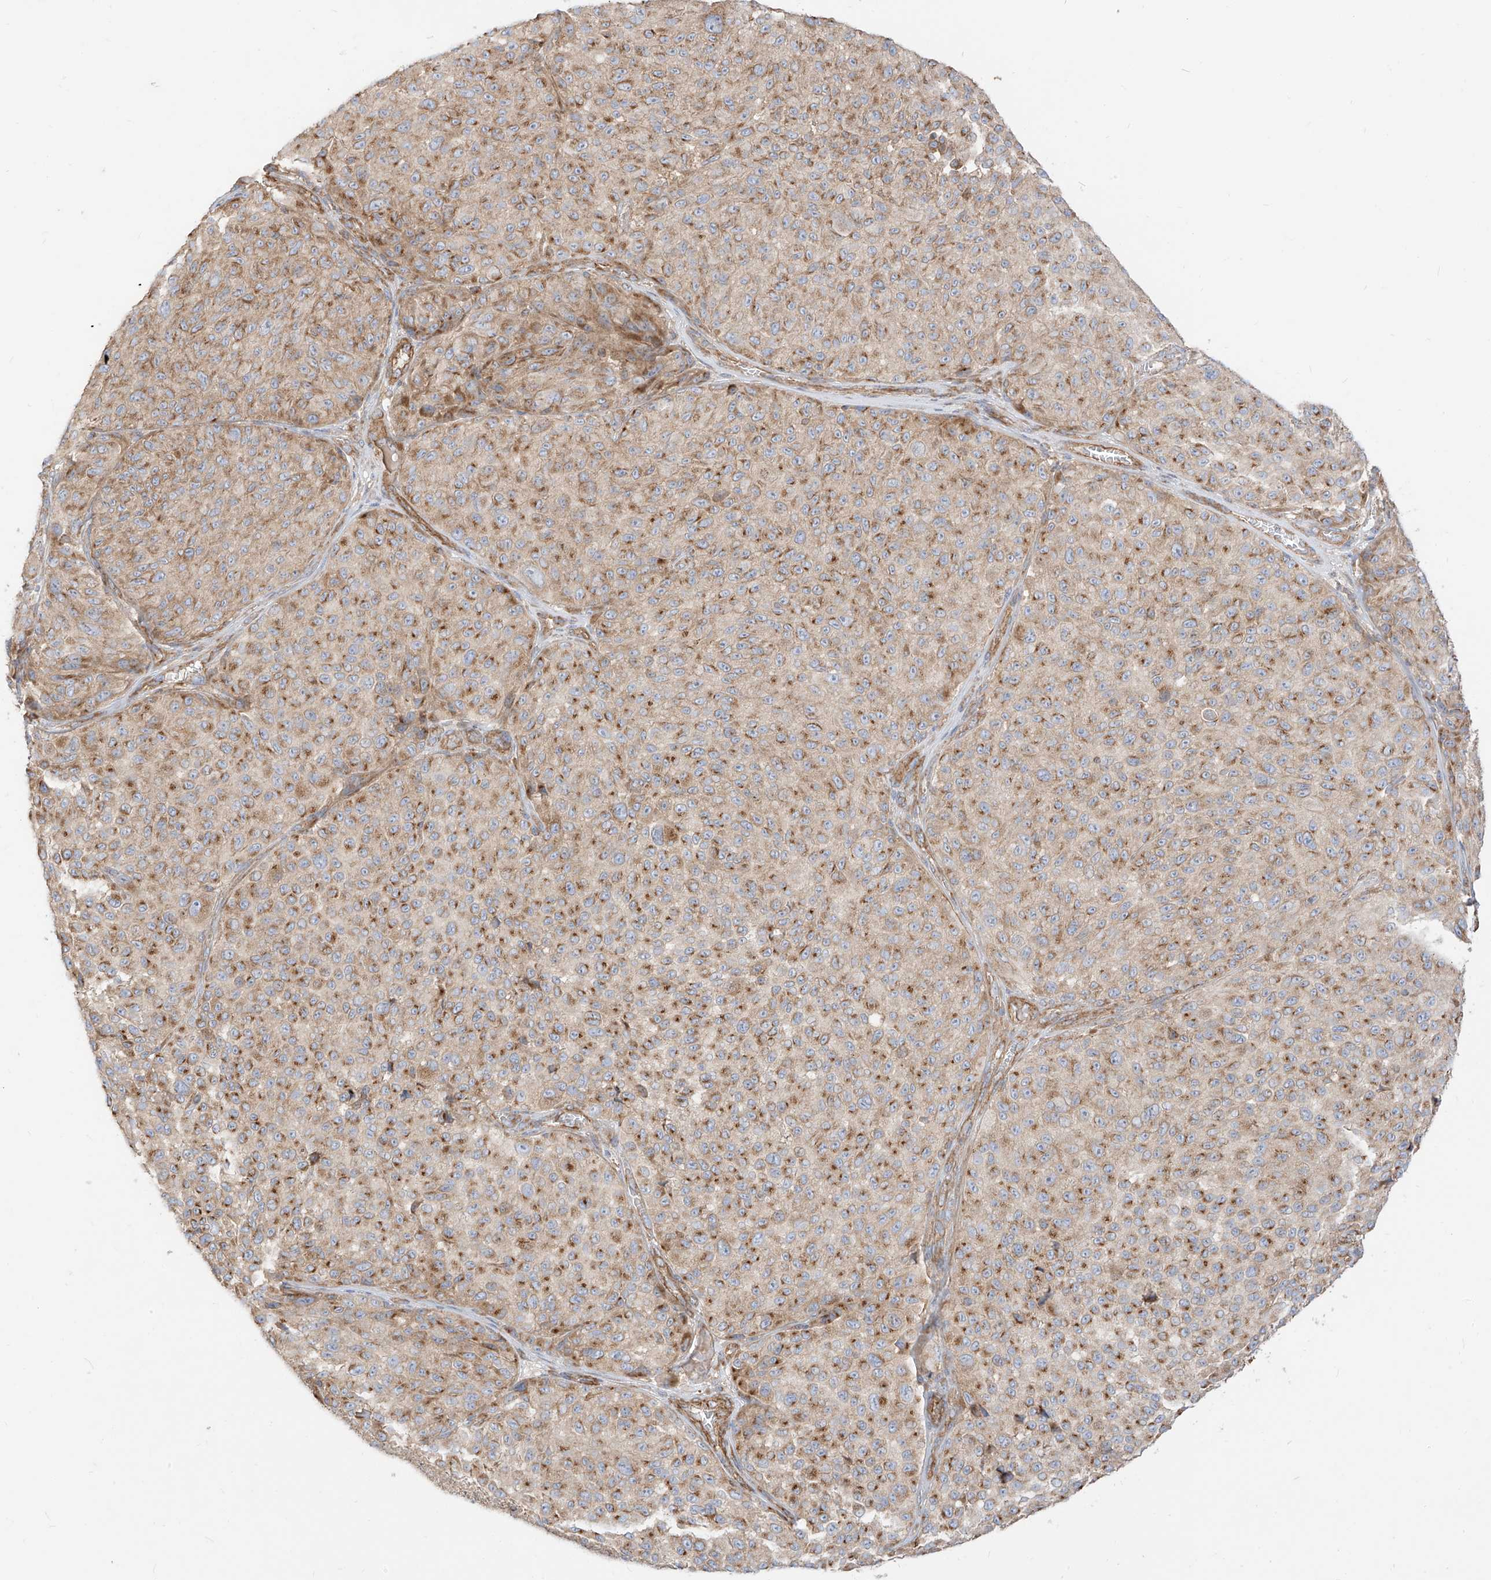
{"staining": {"intensity": "moderate", "quantity": ">75%", "location": "cytoplasmic/membranous"}, "tissue": "melanoma", "cell_type": "Tumor cells", "image_type": "cancer", "snomed": [{"axis": "morphology", "description": "Malignant melanoma, NOS"}, {"axis": "topography", "description": "Skin"}], "caption": "A high-resolution image shows immunohistochemistry (IHC) staining of melanoma, which displays moderate cytoplasmic/membranous expression in approximately >75% of tumor cells.", "gene": "PLCL1", "patient": {"sex": "male", "age": 83}}